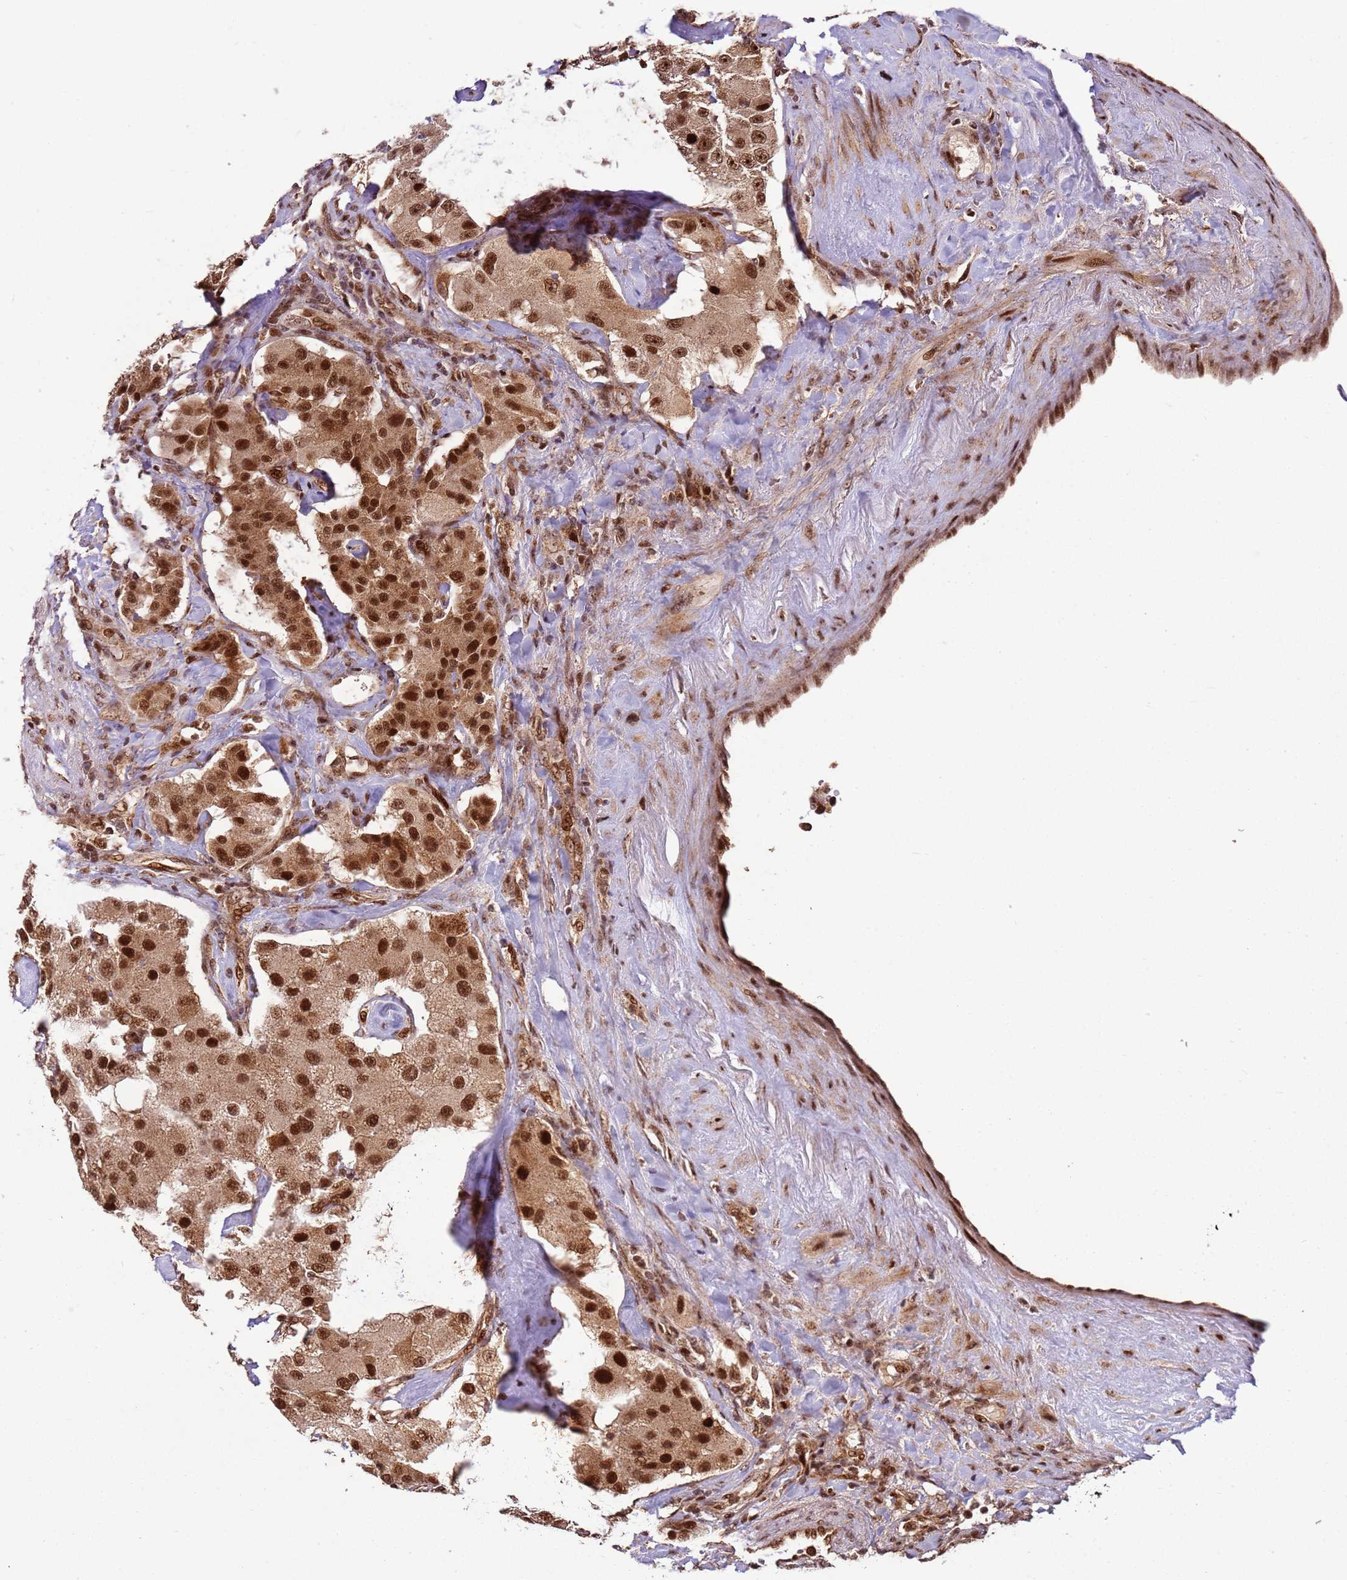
{"staining": {"intensity": "strong", "quantity": ">75%", "location": "cytoplasmic/membranous,nuclear"}, "tissue": "carcinoid", "cell_type": "Tumor cells", "image_type": "cancer", "snomed": [{"axis": "morphology", "description": "Carcinoid, malignant, NOS"}, {"axis": "topography", "description": "Pancreas"}], "caption": "The image displays staining of carcinoid, revealing strong cytoplasmic/membranous and nuclear protein staining (brown color) within tumor cells.", "gene": "PEX14", "patient": {"sex": "male", "age": 41}}